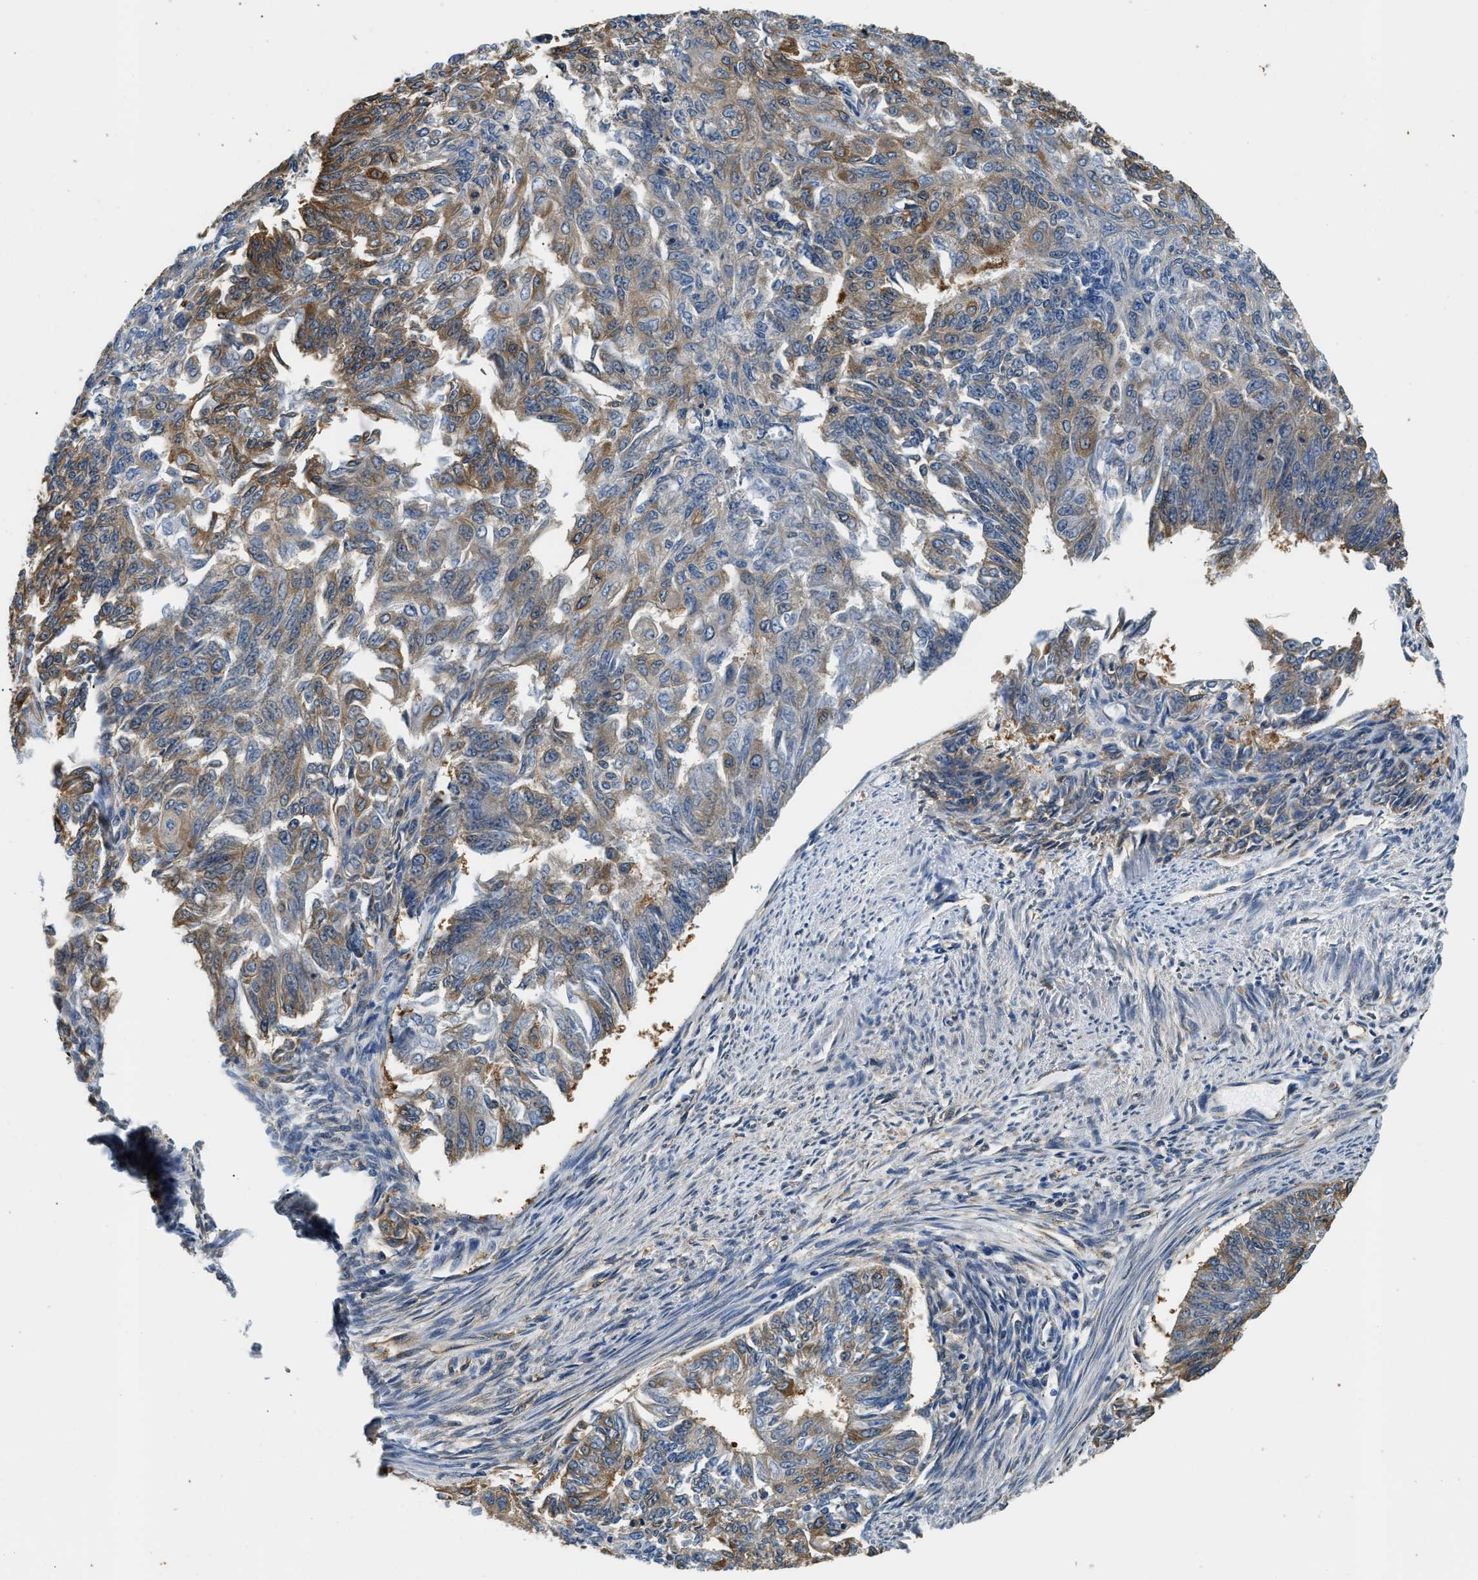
{"staining": {"intensity": "moderate", "quantity": ">75%", "location": "cytoplasmic/membranous"}, "tissue": "endometrial cancer", "cell_type": "Tumor cells", "image_type": "cancer", "snomed": [{"axis": "morphology", "description": "Adenocarcinoma, NOS"}, {"axis": "topography", "description": "Endometrium"}], "caption": "Tumor cells display medium levels of moderate cytoplasmic/membranous expression in approximately >75% of cells in endometrial cancer.", "gene": "PPP2R1B", "patient": {"sex": "female", "age": 32}}